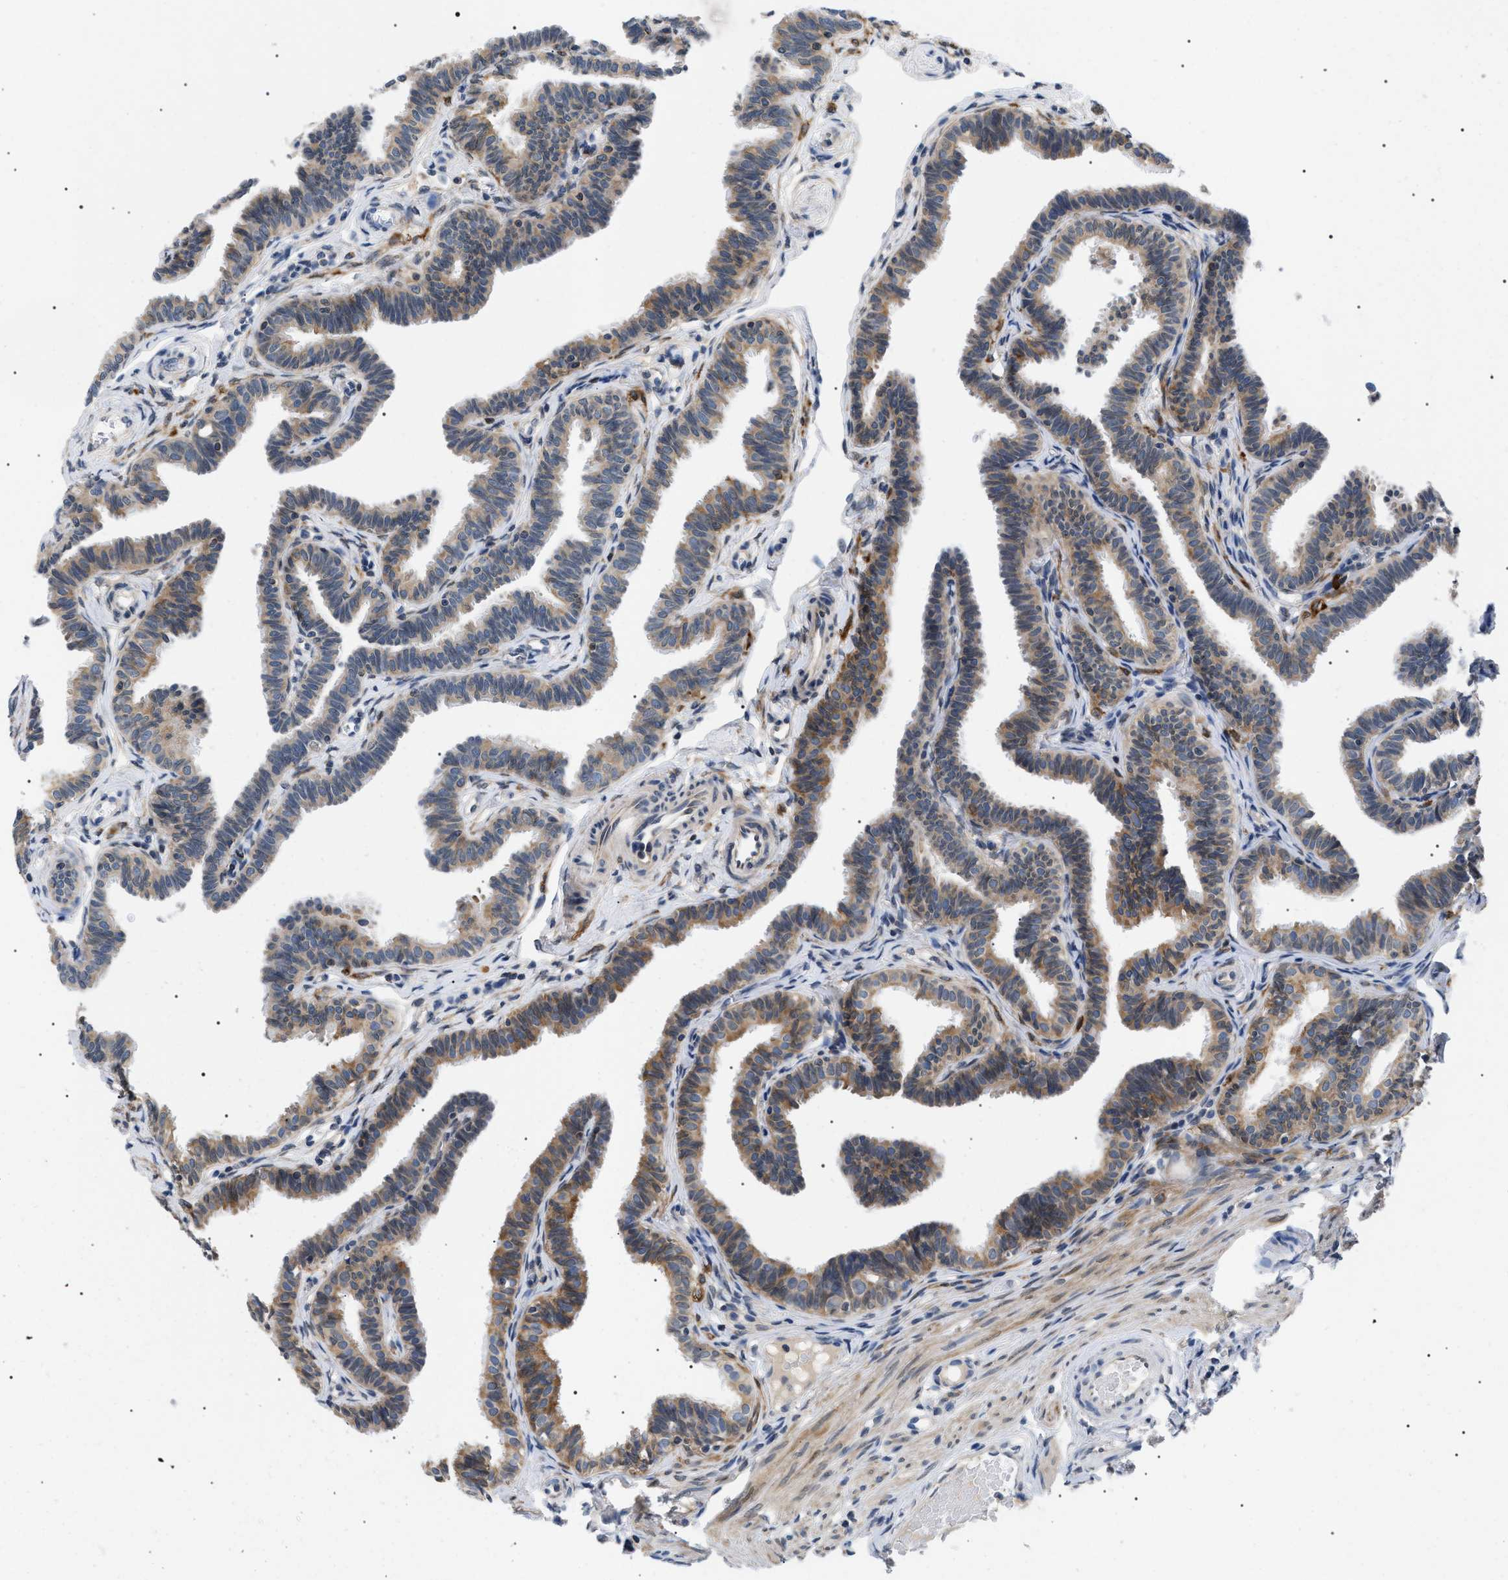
{"staining": {"intensity": "moderate", "quantity": ">75%", "location": "cytoplasmic/membranous"}, "tissue": "fallopian tube", "cell_type": "Glandular cells", "image_type": "normal", "snomed": [{"axis": "morphology", "description": "Normal tissue, NOS"}, {"axis": "topography", "description": "Fallopian tube"}, {"axis": "topography", "description": "Ovary"}], "caption": "Protein analysis of benign fallopian tube exhibits moderate cytoplasmic/membranous expression in about >75% of glandular cells.", "gene": "DERL1", "patient": {"sex": "female", "age": 23}}